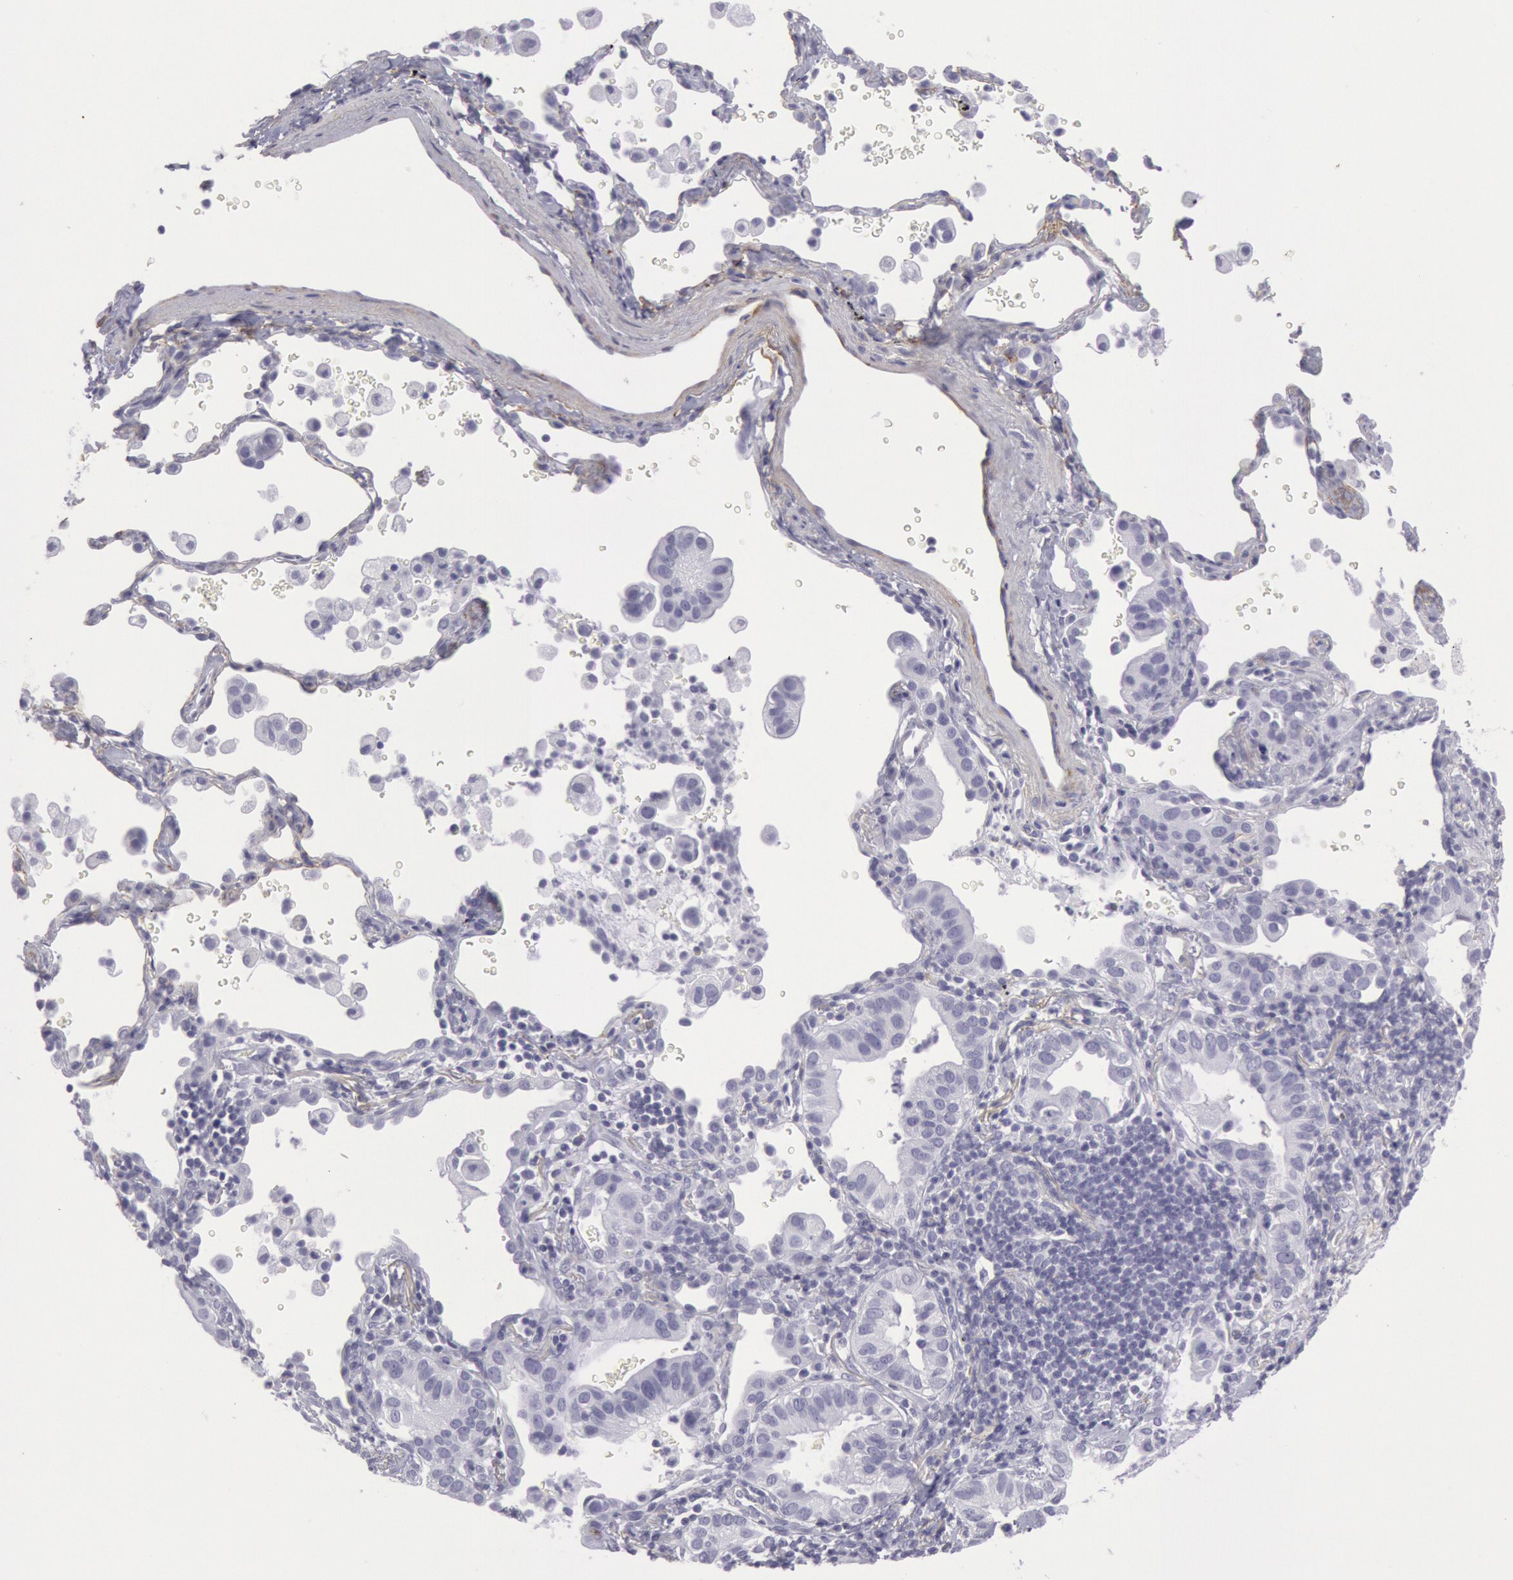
{"staining": {"intensity": "negative", "quantity": "none", "location": "none"}, "tissue": "lung cancer", "cell_type": "Tumor cells", "image_type": "cancer", "snomed": [{"axis": "morphology", "description": "Adenocarcinoma, NOS"}, {"axis": "topography", "description": "Lung"}], "caption": "DAB immunohistochemical staining of human adenocarcinoma (lung) demonstrates no significant staining in tumor cells.", "gene": "CDH13", "patient": {"sex": "female", "age": 50}}